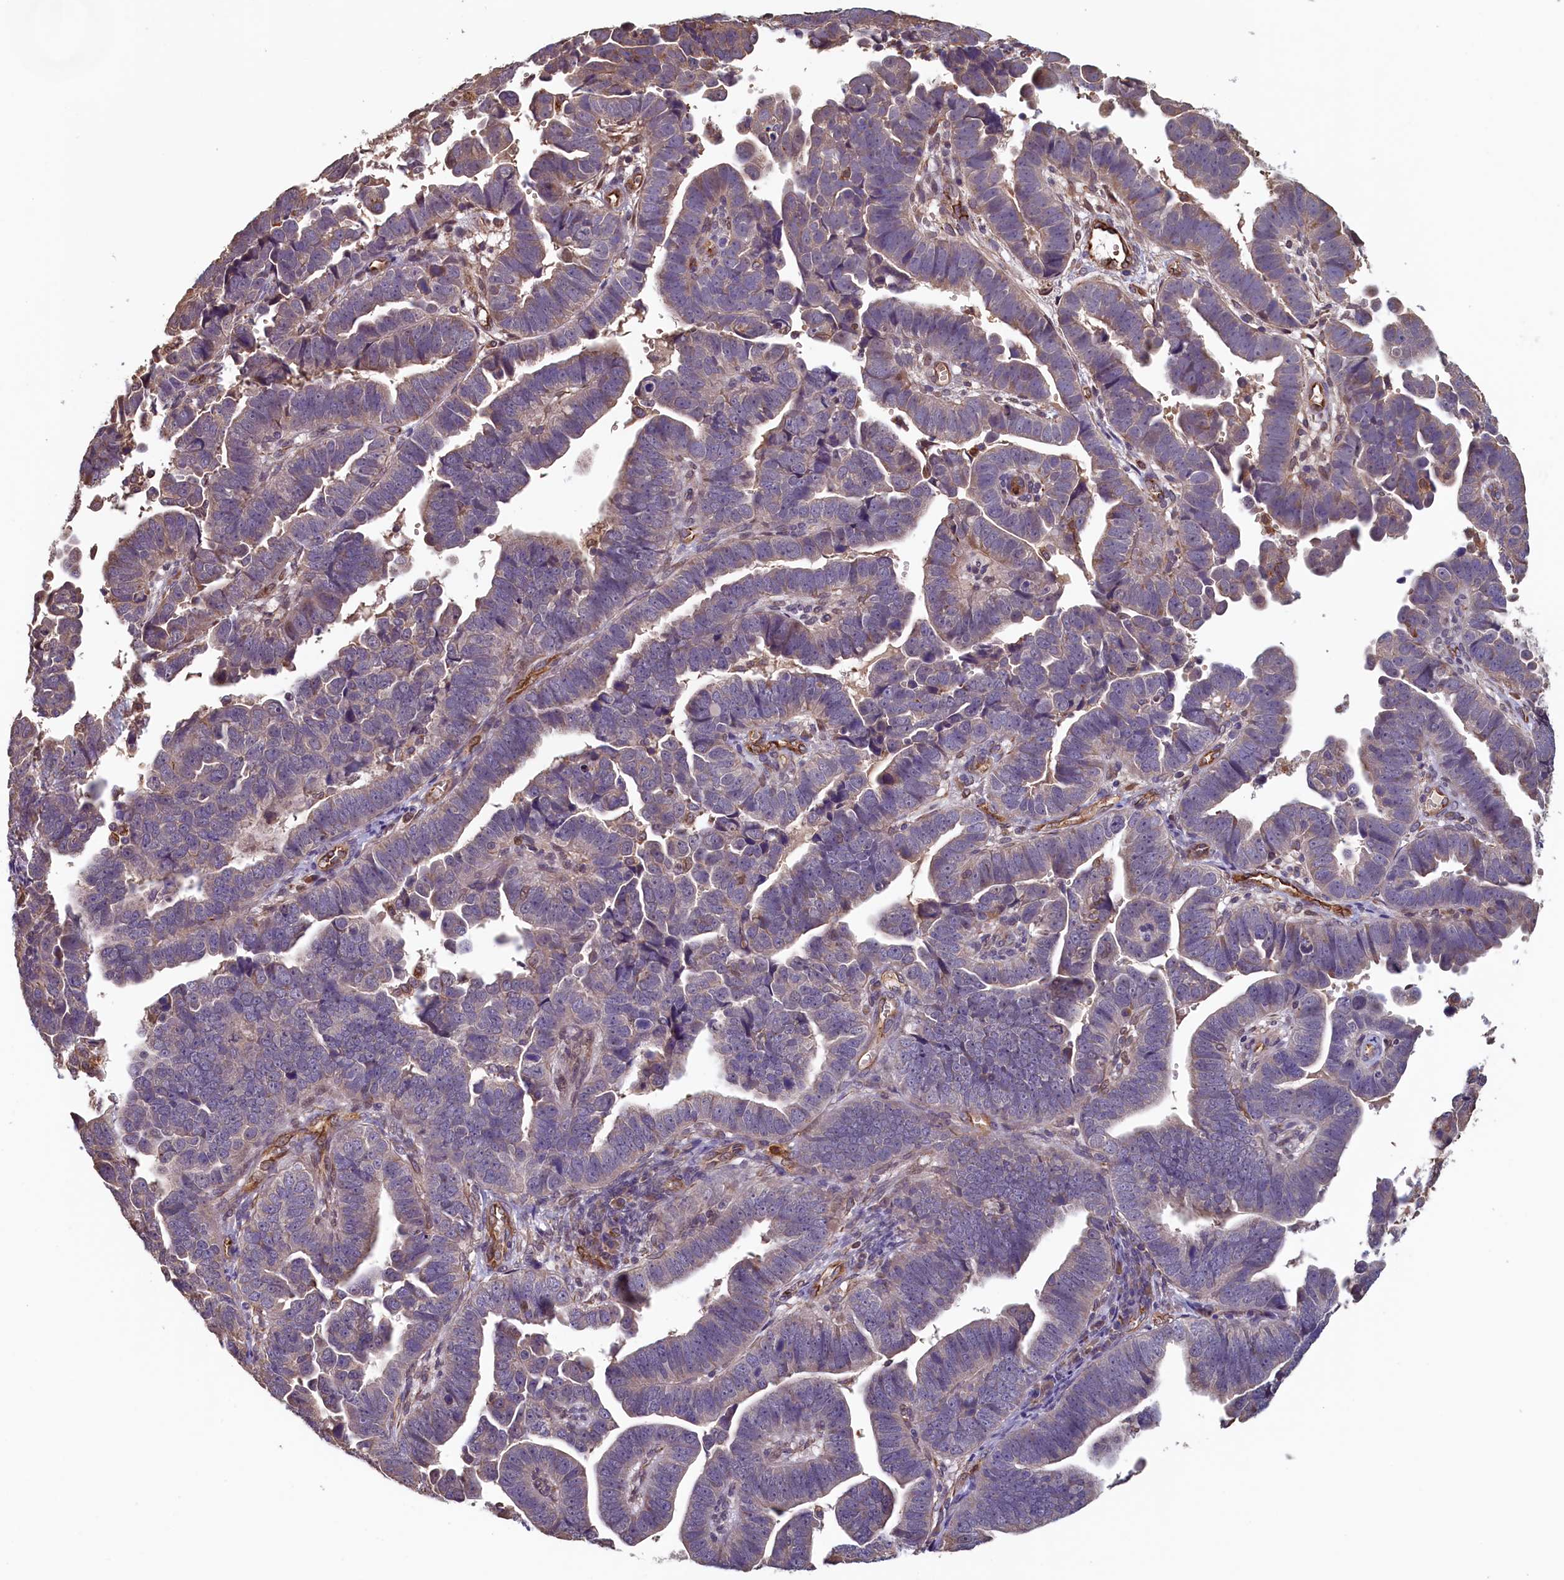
{"staining": {"intensity": "weak", "quantity": "<25%", "location": "cytoplasmic/membranous"}, "tissue": "endometrial cancer", "cell_type": "Tumor cells", "image_type": "cancer", "snomed": [{"axis": "morphology", "description": "Adenocarcinoma, NOS"}, {"axis": "topography", "description": "Endometrium"}], "caption": "Immunohistochemical staining of endometrial adenocarcinoma displays no significant staining in tumor cells.", "gene": "ACSBG1", "patient": {"sex": "female", "age": 75}}